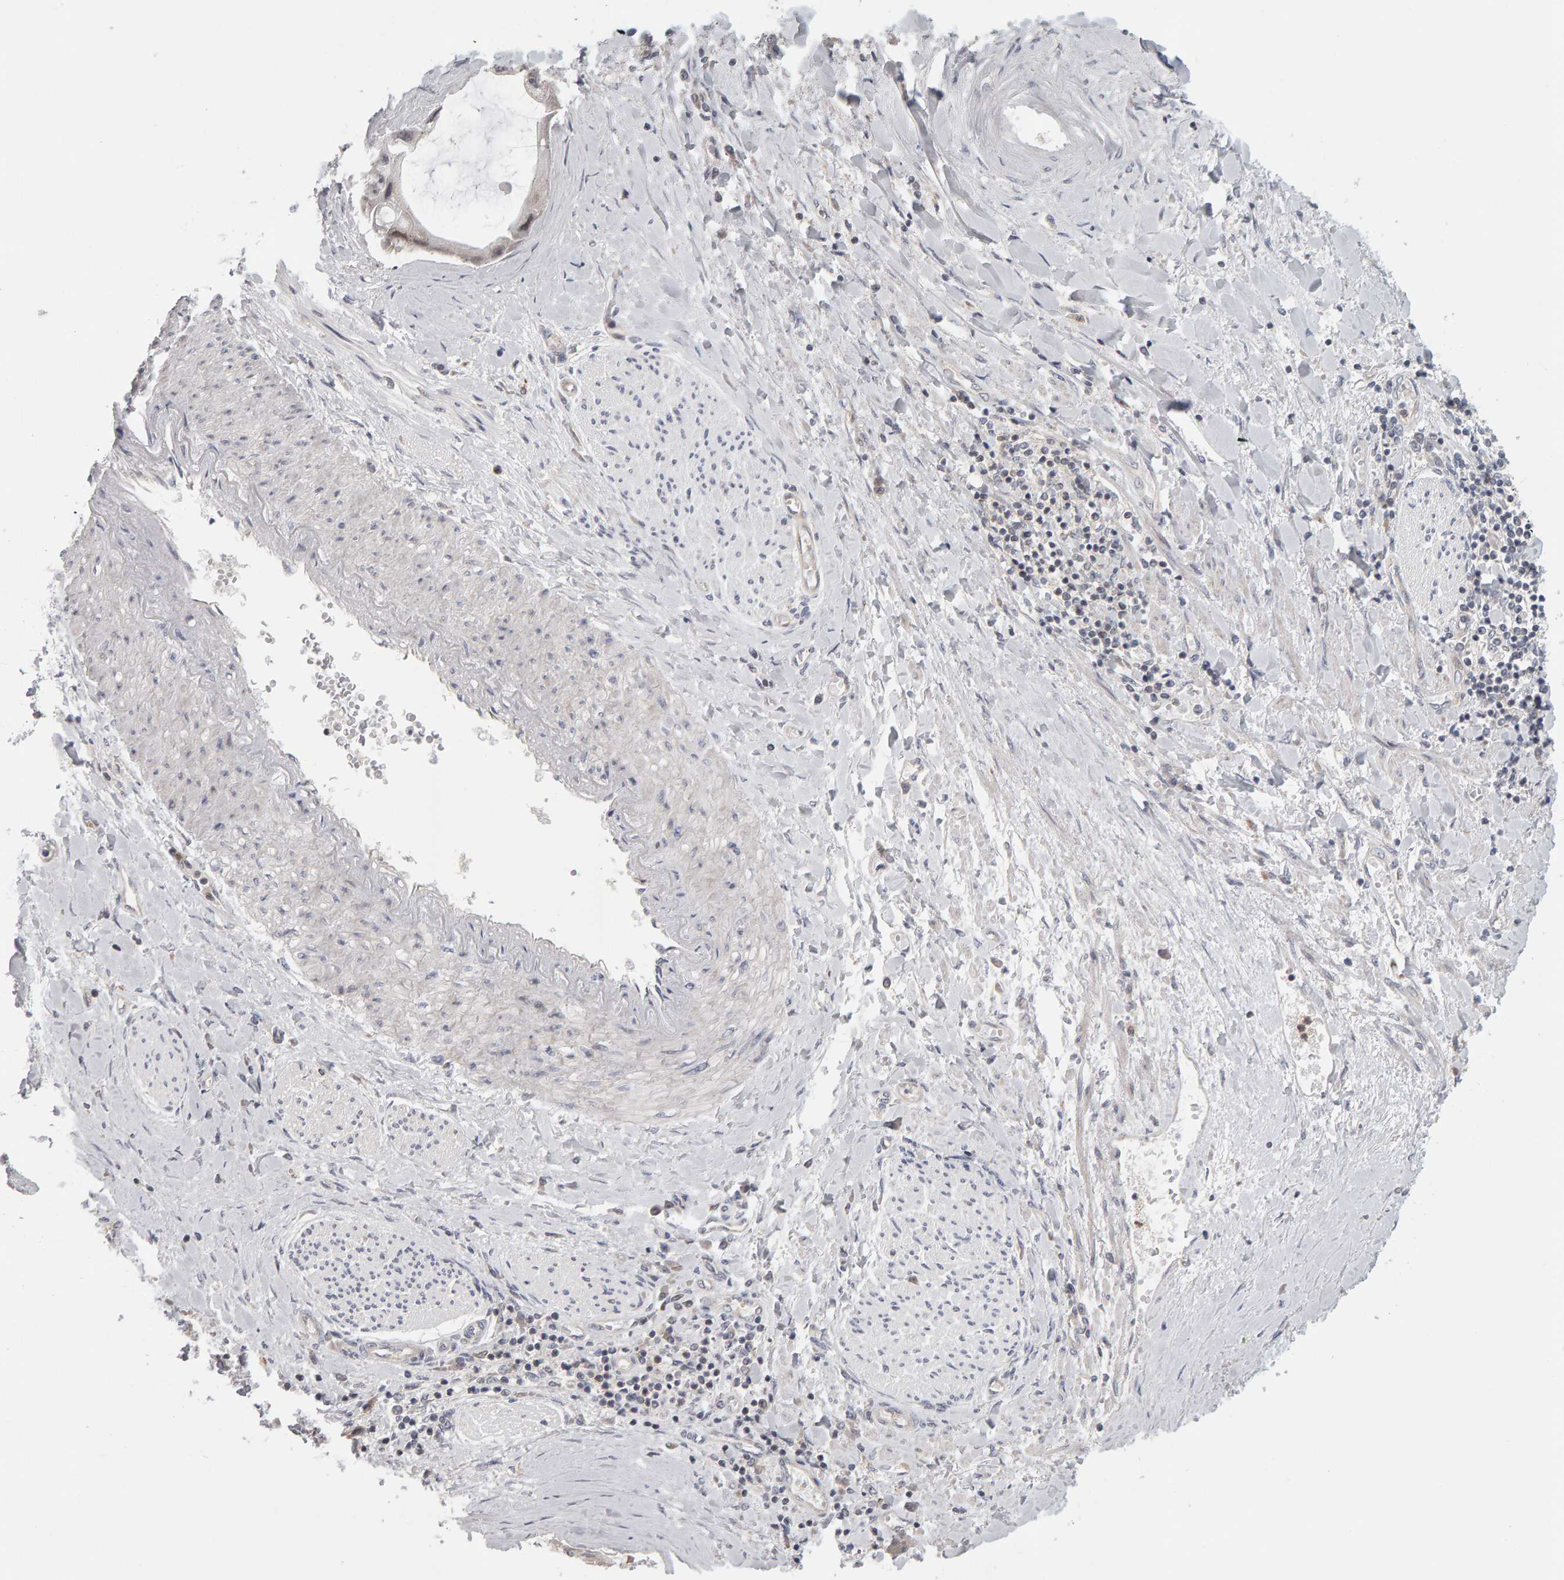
{"staining": {"intensity": "weak", "quantity": "<25%", "location": "cytoplasmic/membranous"}, "tissue": "liver cancer", "cell_type": "Tumor cells", "image_type": "cancer", "snomed": [{"axis": "morphology", "description": "Cholangiocarcinoma"}, {"axis": "topography", "description": "Liver"}], "caption": "High magnification brightfield microscopy of liver cholangiocarcinoma stained with DAB (3,3'-diaminobenzidine) (brown) and counterstained with hematoxylin (blue): tumor cells show no significant expression.", "gene": "MSRA", "patient": {"sex": "male", "age": 50}}